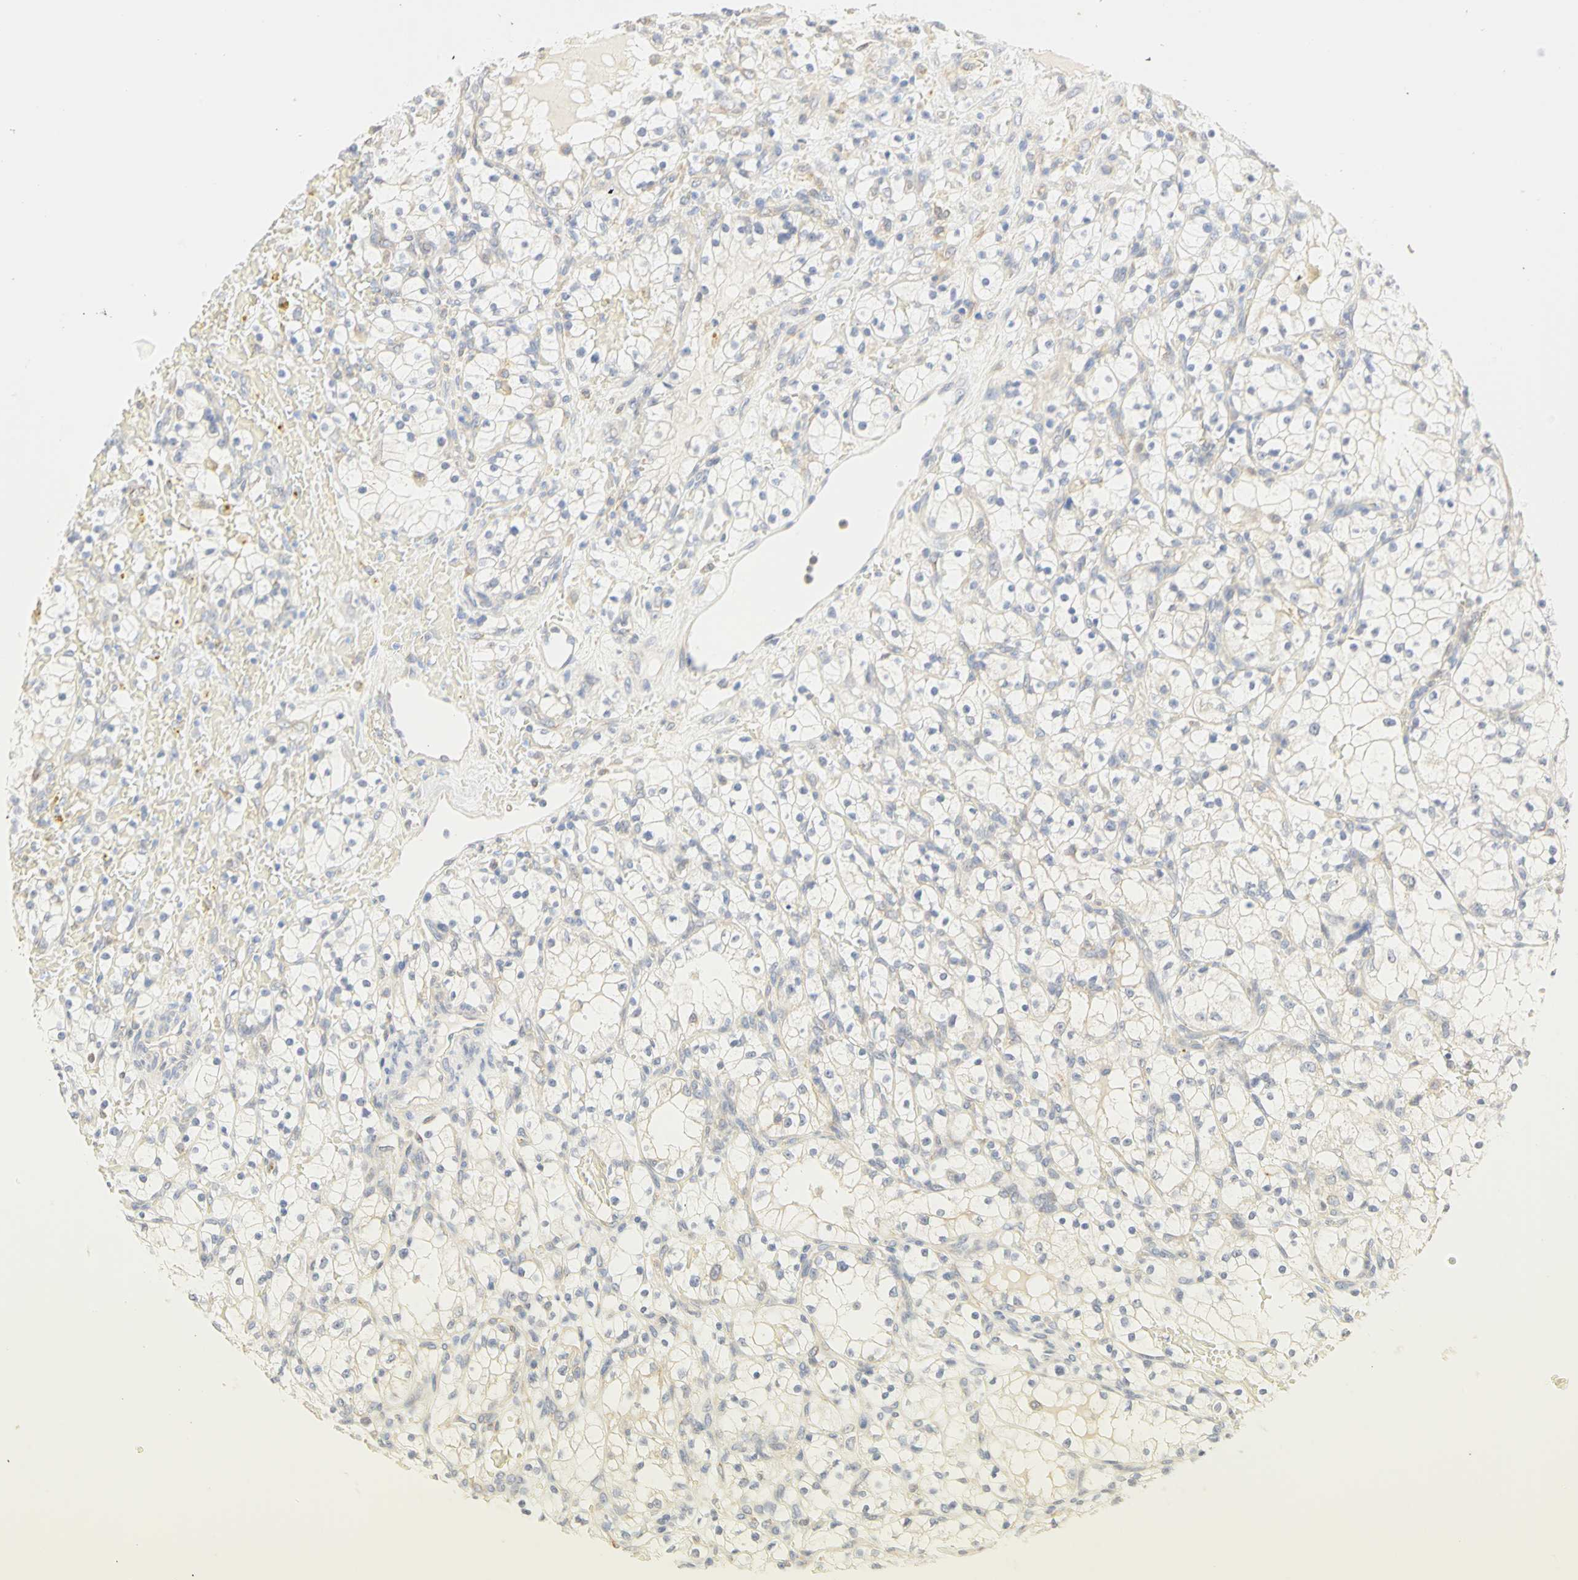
{"staining": {"intensity": "weak", "quantity": ">75%", "location": "cytoplasmic/membranous"}, "tissue": "renal cancer", "cell_type": "Tumor cells", "image_type": "cancer", "snomed": [{"axis": "morphology", "description": "Normal tissue, NOS"}, {"axis": "morphology", "description": "Adenocarcinoma, NOS"}, {"axis": "topography", "description": "Kidney"}], "caption": "Renal adenocarcinoma stained with a protein marker reveals weak staining in tumor cells.", "gene": "GNRH2", "patient": {"sex": "female", "age": 55}}